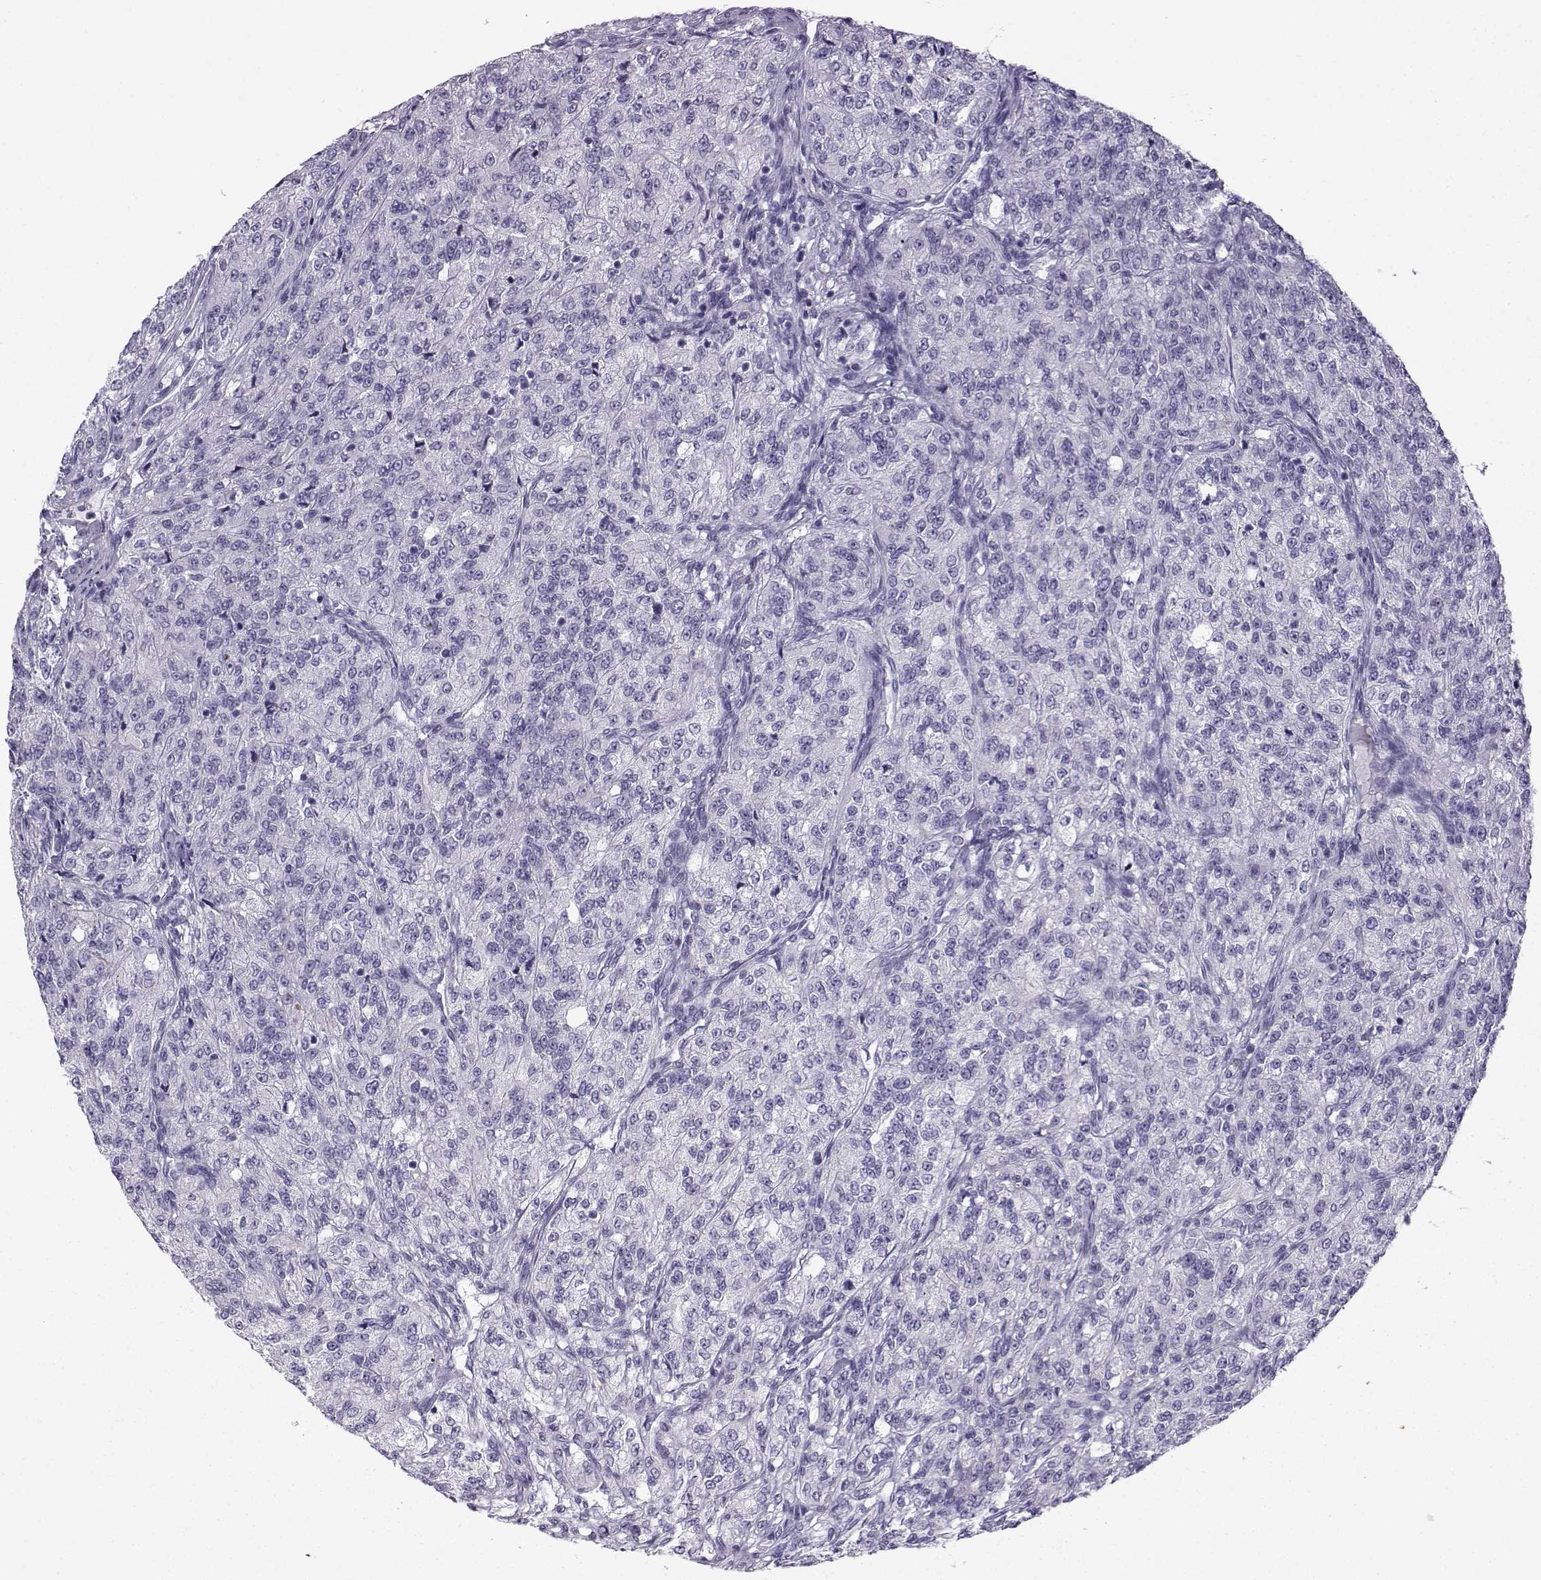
{"staining": {"intensity": "negative", "quantity": "none", "location": "none"}, "tissue": "renal cancer", "cell_type": "Tumor cells", "image_type": "cancer", "snomed": [{"axis": "morphology", "description": "Adenocarcinoma, NOS"}, {"axis": "topography", "description": "Kidney"}], "caption": "IHC photomicrograph of human renal cancer stained for a protein (brown), which exhibits no expression in tumor cells.", "gene": "ZBTB8B", "patient": {"sex": "female", "age": 63}}